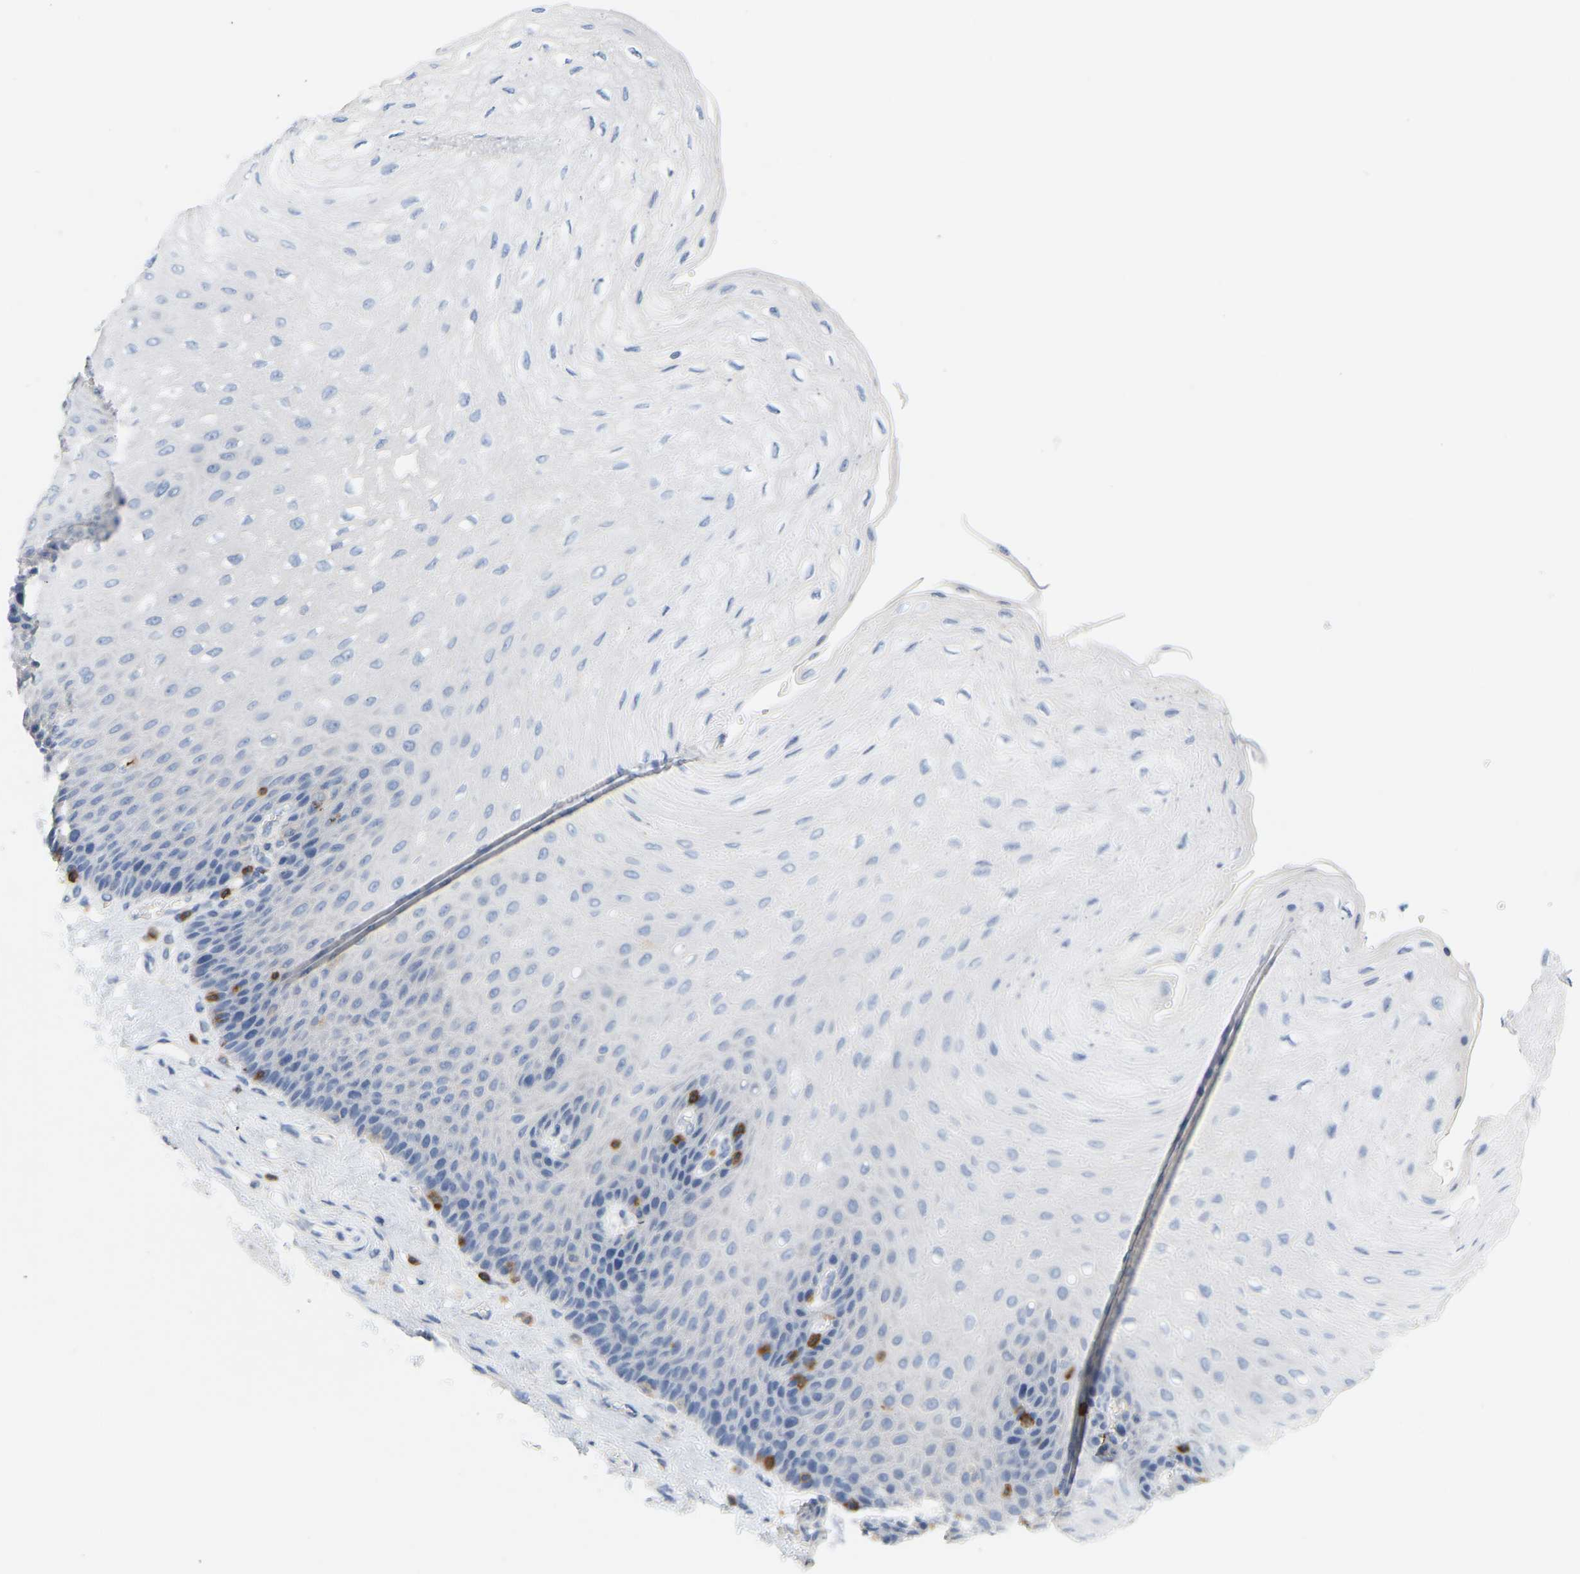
{"staining": {"intensity": "negative", "quantity": "none", "location": "none"}, "tissue": "esophagus", "cell_type": "Squamous epithelial cells", "image_type": "normal", "snomed": [{"axis": "morphology", "description": "Normal tissue, NOS"}, {"axis": "topography", "description": "Esophagus"}], "caption": "Immunohistochemistry (IHC) of benign human esophagus shows no staining in squamous epithelial cells. (Brightfield microscopy of DAB (3,3'-diaminobenzidine) immunohistochemistry (IHC) at high magnification).", "gene": "EVL", "patient": {"sex": "female", "age": 72}}